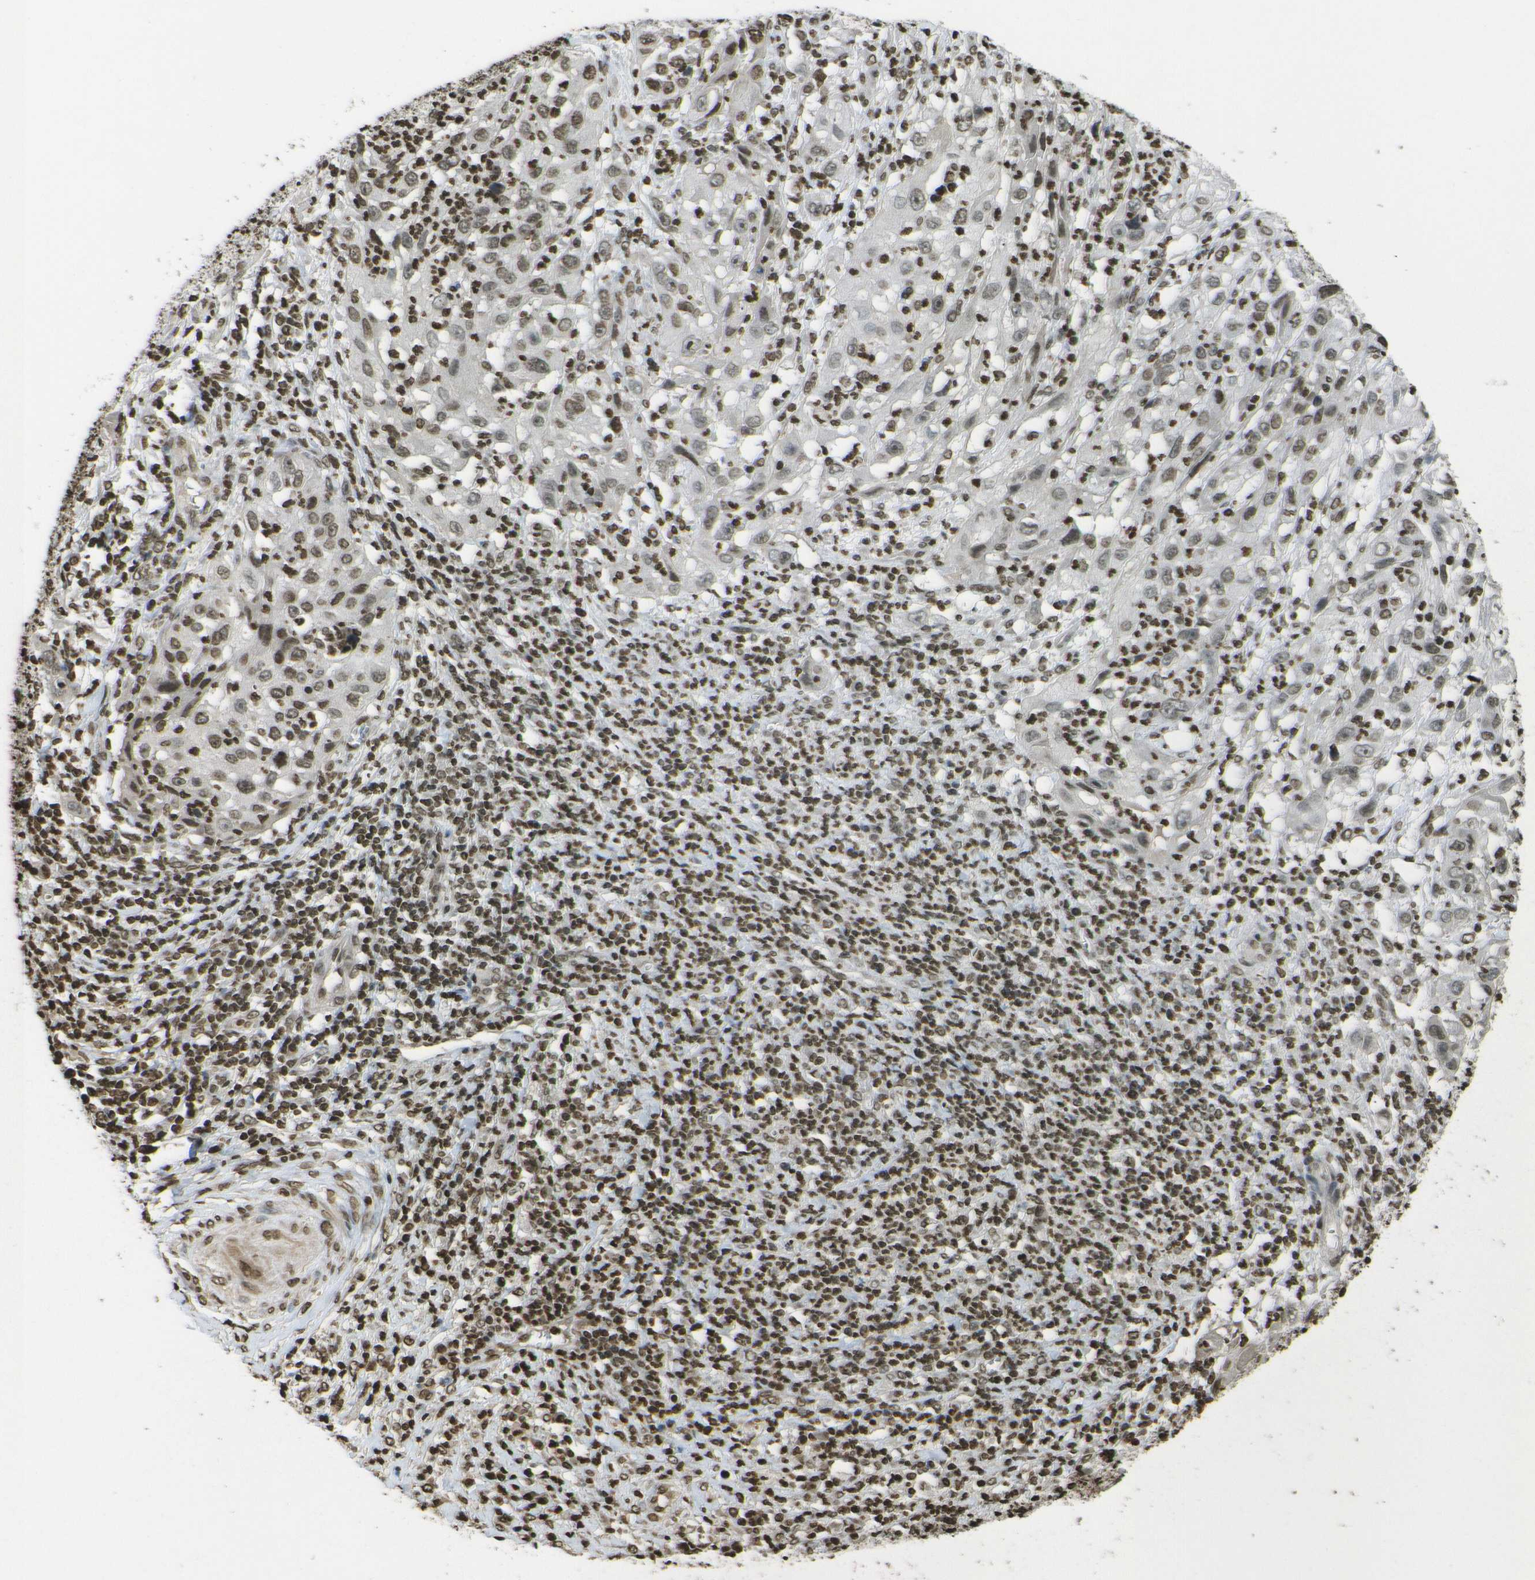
{"staining": {"intensity": "weak", "quantity": ">75%", "location": "nuclear"}, "tissue": "cervical cancer", "cell_type": "Tumor cells", "image_type": "cancer", "snomed": [{"axis": "morphology", "description": "Squamous cell carcinoma, NOS"}, {"axis": "topography", "description": "Cervix"}], "caption": "An image showing weak nuclear staining in approximately >75% of tumor cells in squamous cell carcinoma (cervical), as visualized by brown immunohistochemical staining.", "gene": "H4C16", "patient": {"sex": "female", "age": 32}}